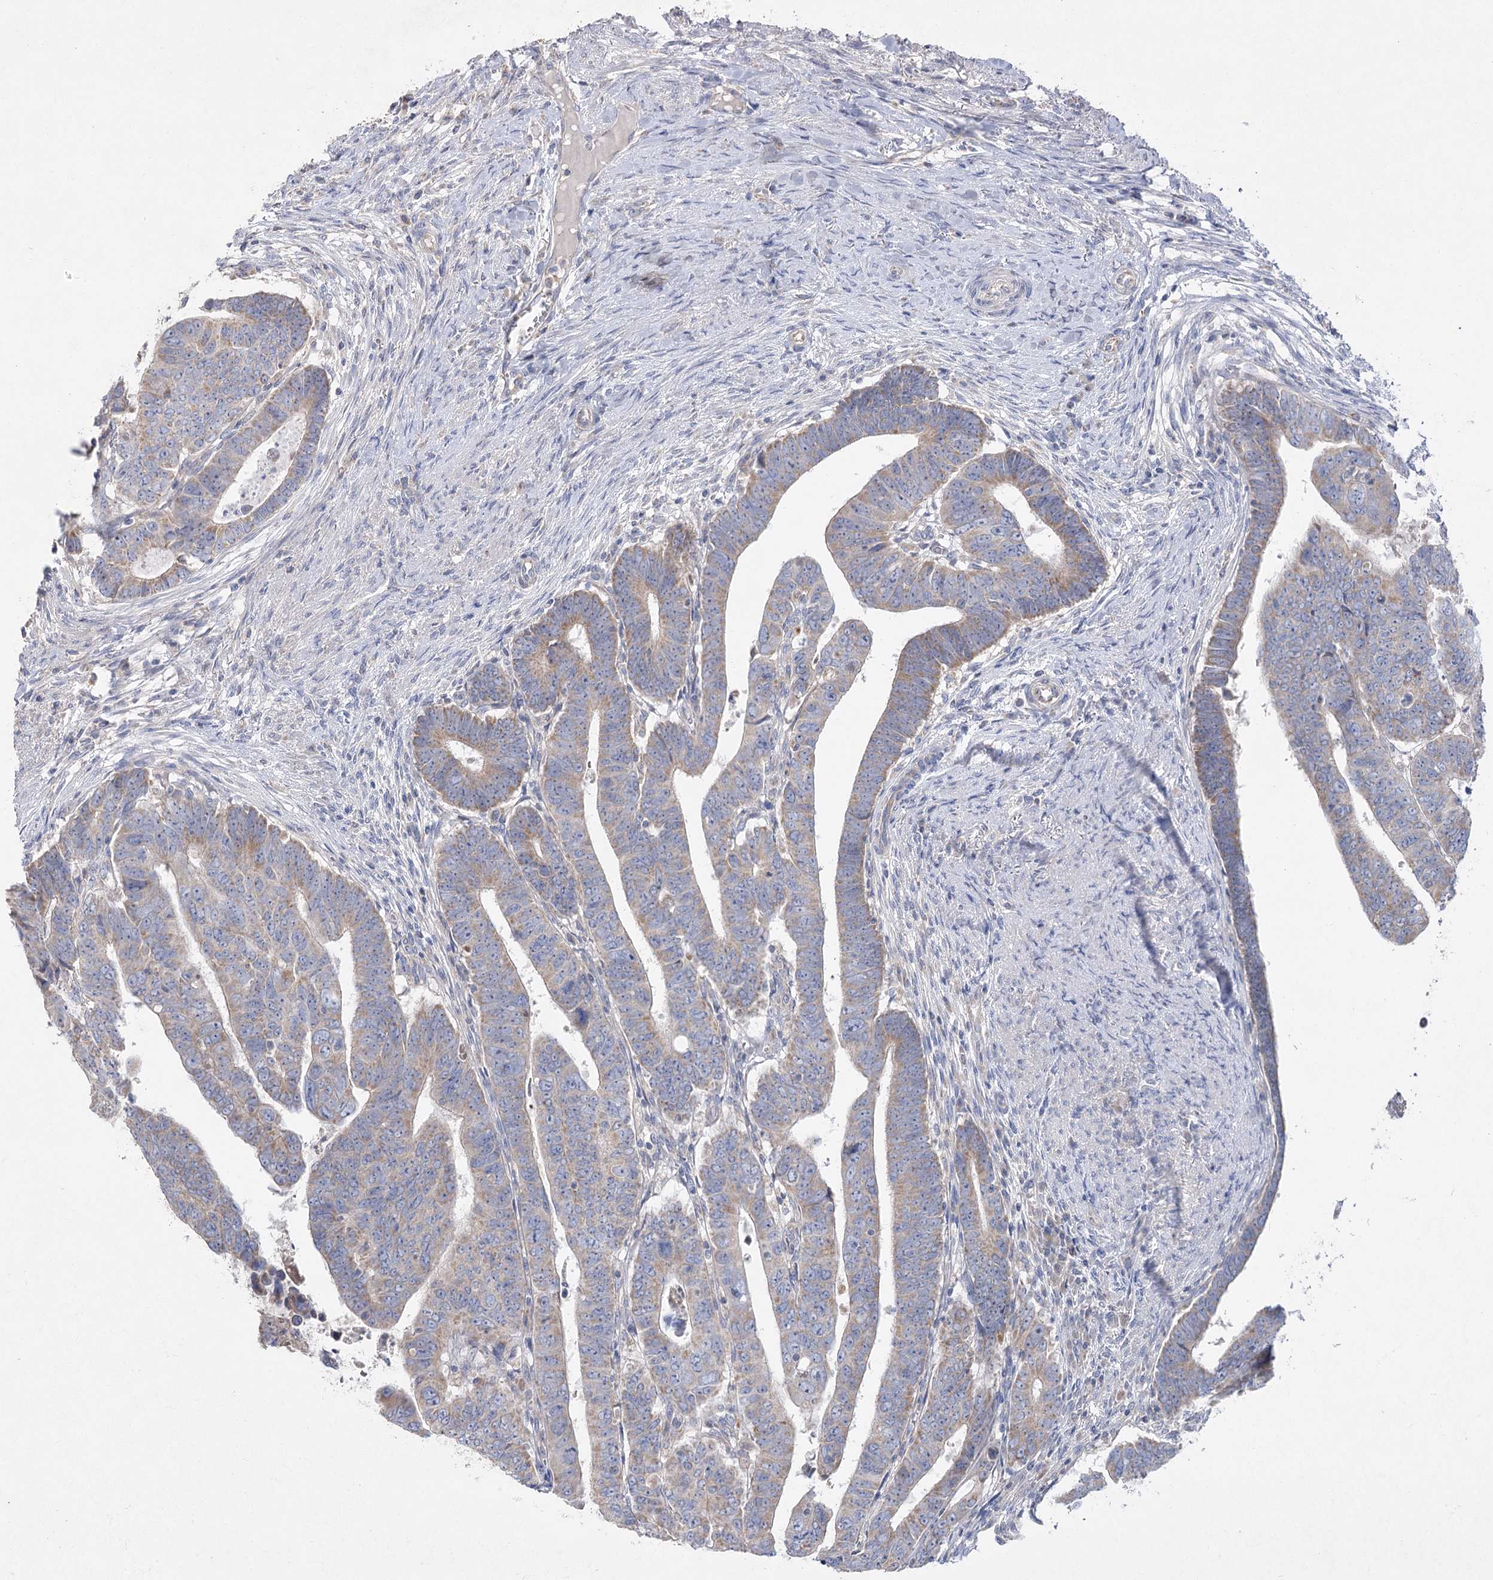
{"staining": {"intensity": "weak", "quantity": "25%-75%", "location": "cytoplasmic/membranous"}, "tissue": "colorectal cancer", "cell_type": "Tumor cells", "image_type": "cancer", "snomed": [{"axis": "morphology", "description": "Normal tissue, NOS"}, {"axis": "morphology", "description": "Adenocarcinoma, NOS"}, {"axis": "topography", "description": "Rectum"}], "caption": "An image showing weak cytoplasmic/membranous expression in approximately 25%-75% of tumor cells in colorectal cancer, as visualized by brown immunohistochemical staining.", "gene": "TMEM187", "patient": {"sex": "female", "age": 65}}